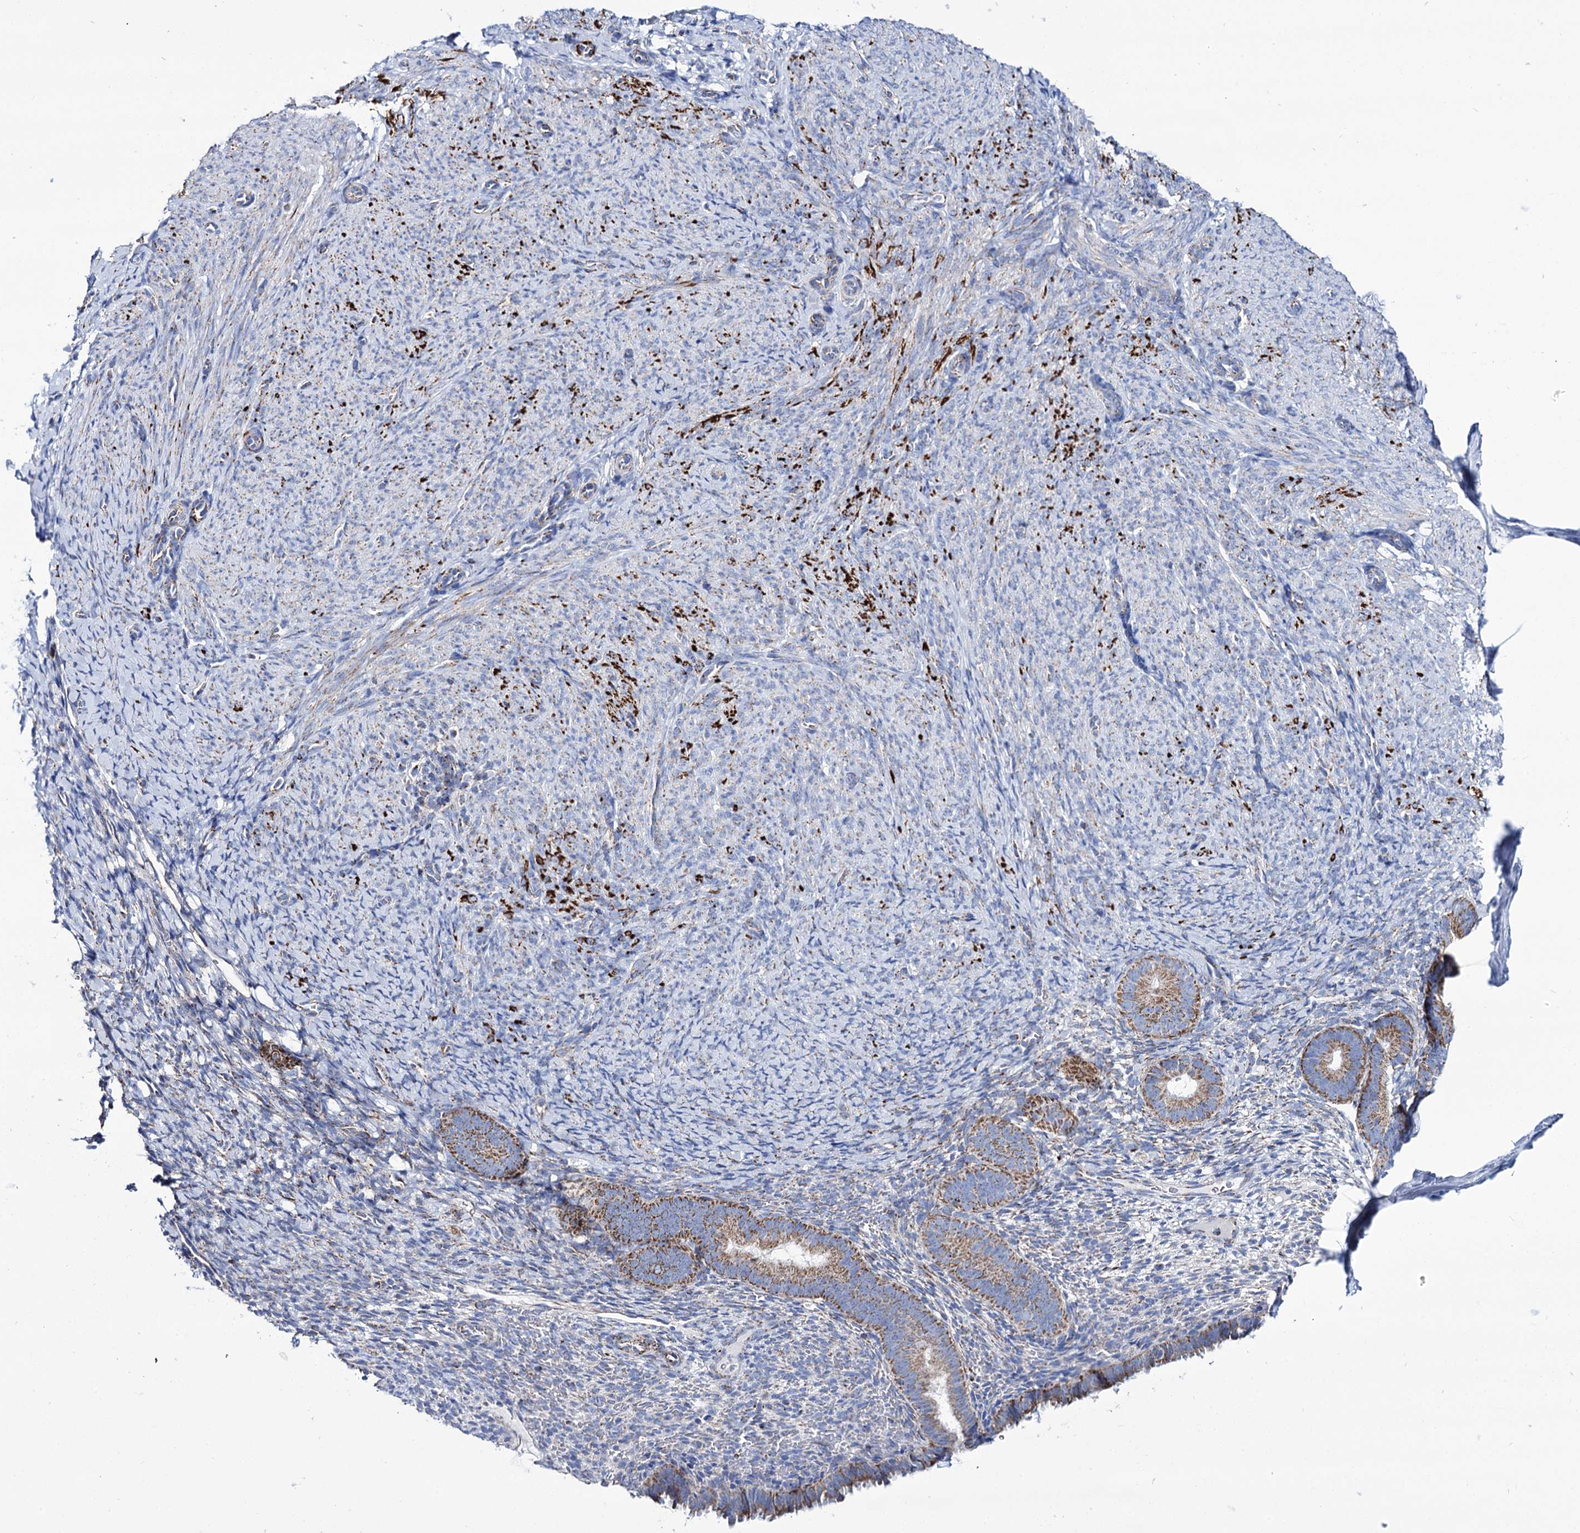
{"staining": {"intensity": "negative", "quantity": "none", "location": "none"}, "tissue": "endometrium", "cell_type": "Cells in endometrial stroma", "image_type": "normal", "snomed": [{"axis": "morphology", "description": "Normal tissue, NOS"}, {"axis": "topography", "description": "Endometrium"}], "caption": "This is an IHC photomicrograph of unremarkable human endometrium. There is no expression in cells in endometrial stroma.", "gene": "UBASH3B", "patient": {"sex": "female", "age": 65}}